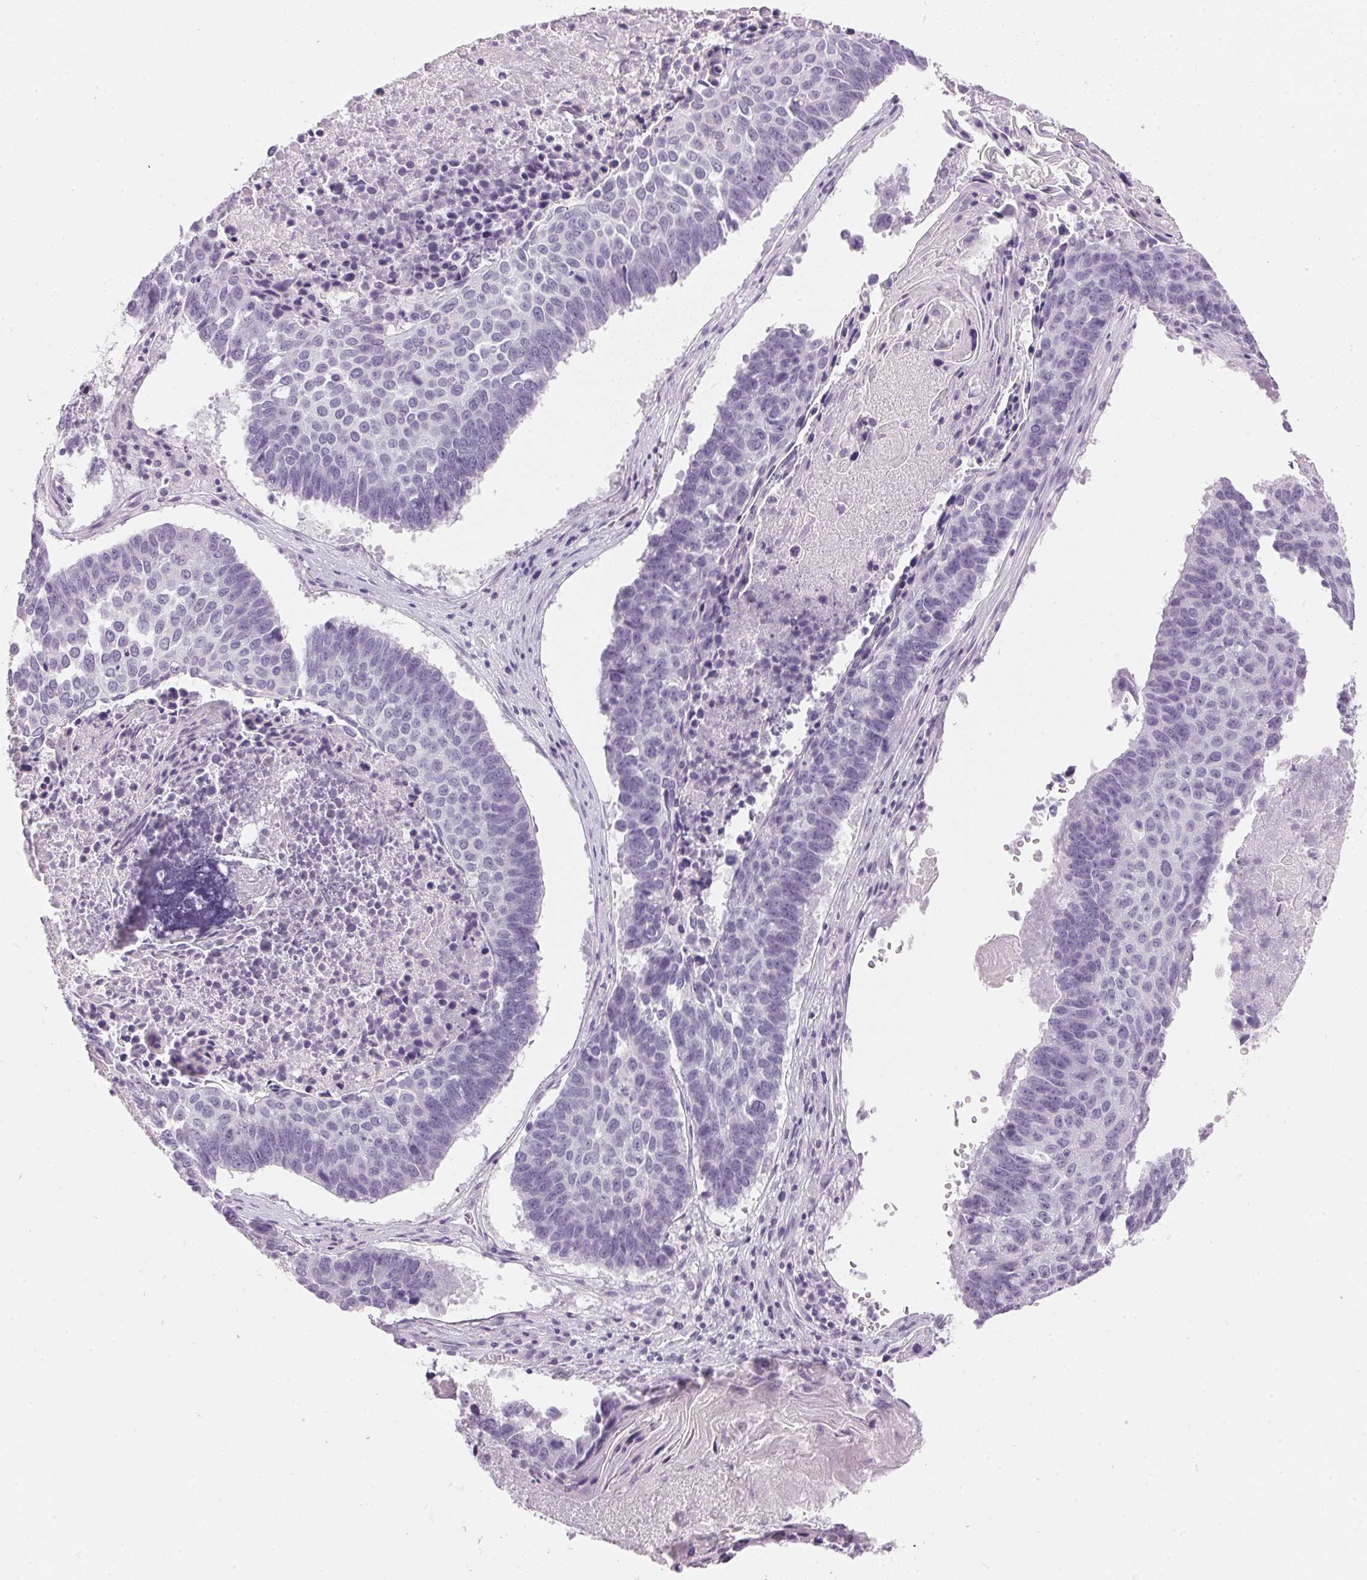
{"staining": {"intensity": "negative", "quantity": "none", "location": "none"}, "tissue": "lung cancer", "cell_type": "Tumor cells", "image_type": "cancer", "snomed": [{"axis": "morphology", "description": "Squamous cell carcinoma, NOS"}, {"axis": "topography", "description": "Lung"}], "caption": "Immunohistochemical staining of human lung cancer (squamous cell carcinoma) reveals no significant staining in tumor cells.", "gene": "IGFBP1", "patient": {"sex": "male", "age": 73}}